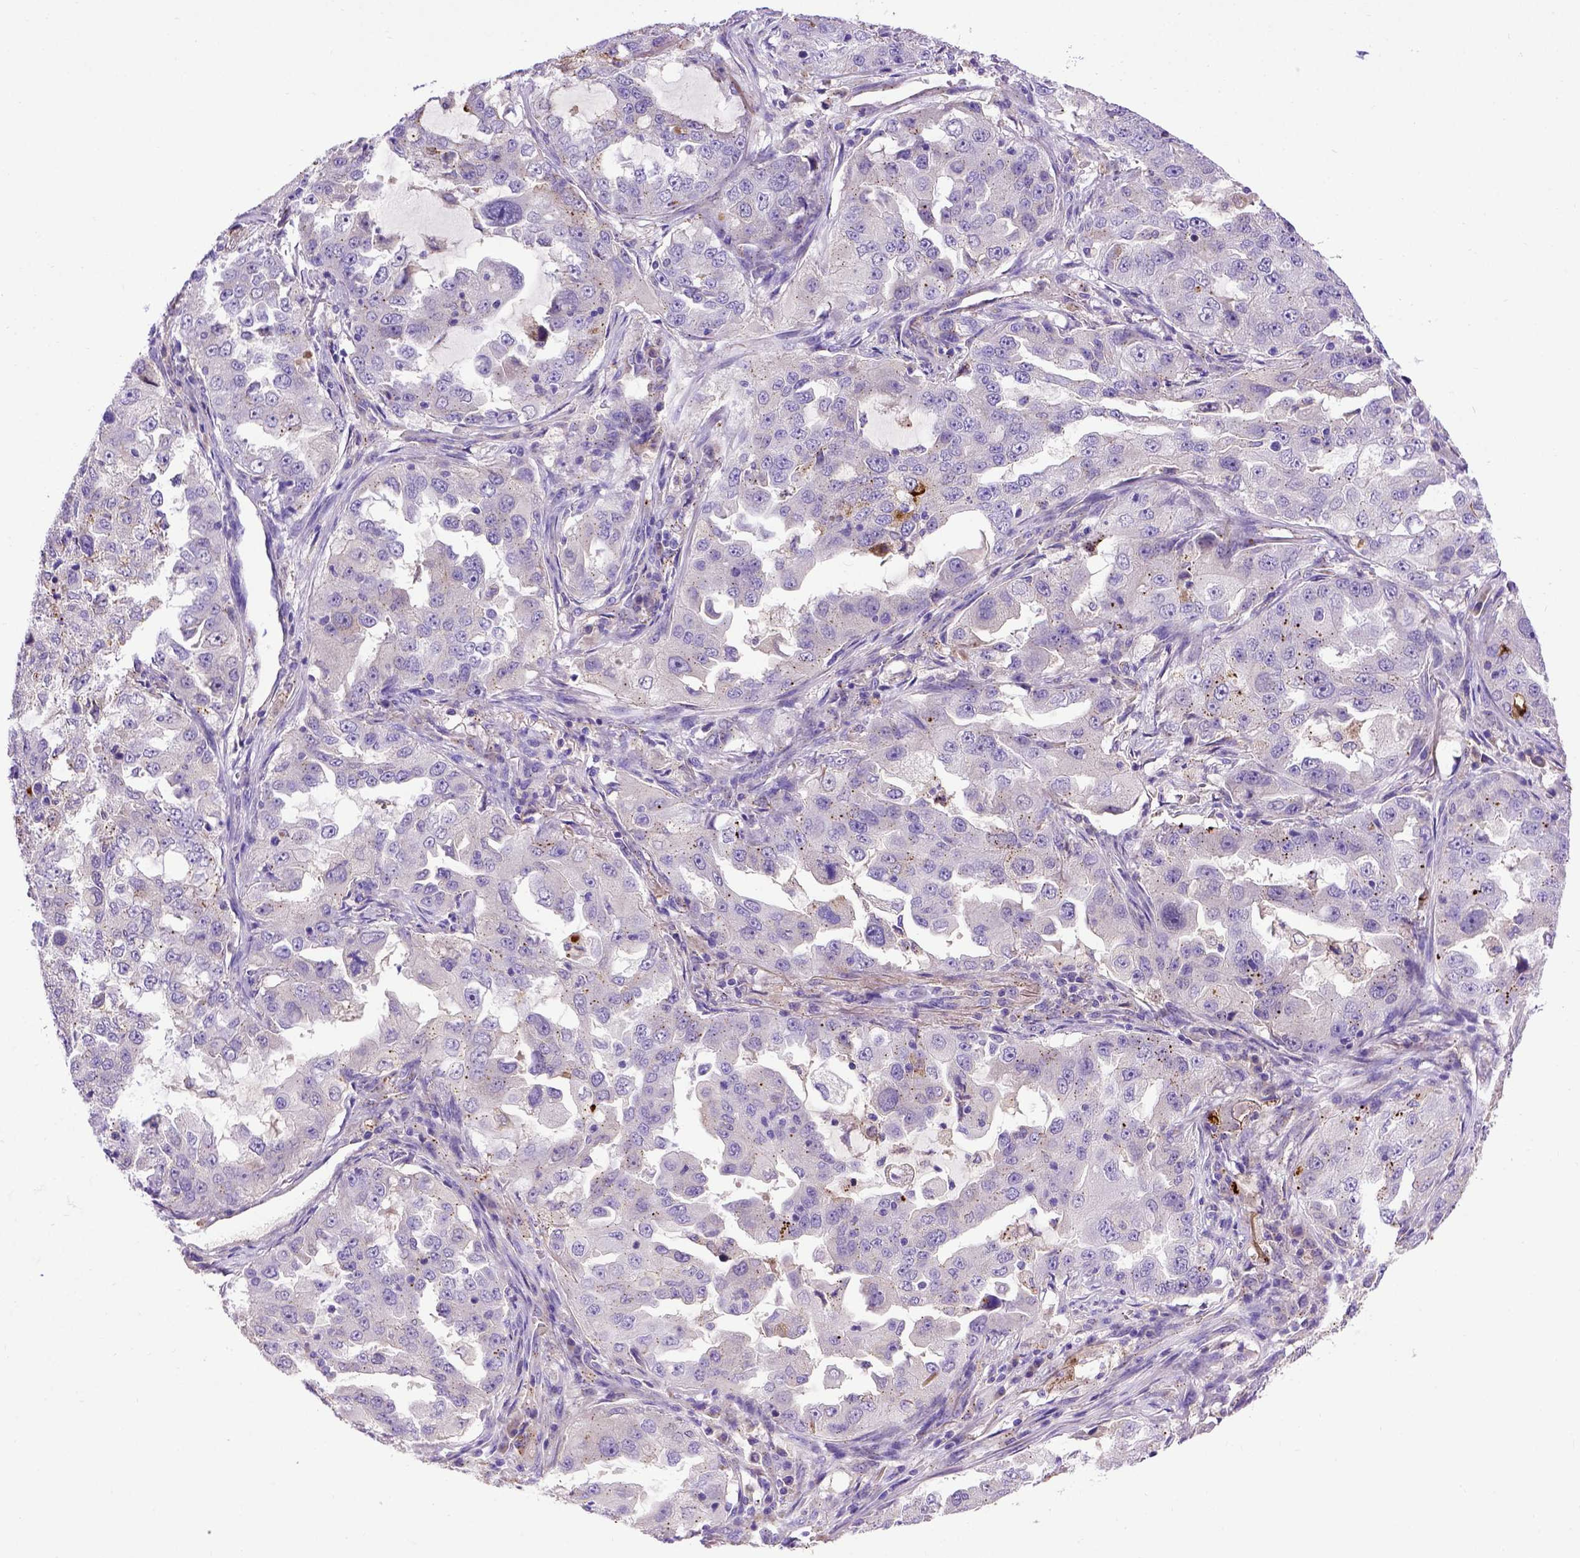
{"staining": {"intensity": "negative", "quantity": "none", "location": "none"}, "tissue": "lung cancer", "cell_type": "Tumor cells", "image_type": "cancer", "snomed": [{"axis": "morphology", "description": "Adenocarcinoma, NOS"}, {"axis": "topography", "description": "Lung"}], "caption": "A high-resolution micrograph shows IHC staining of lung cancer, which demonstrates no significant positivity in tumor cells.", "gene": "ADAM12", "patient": {"sex": "female", "age": 61}}